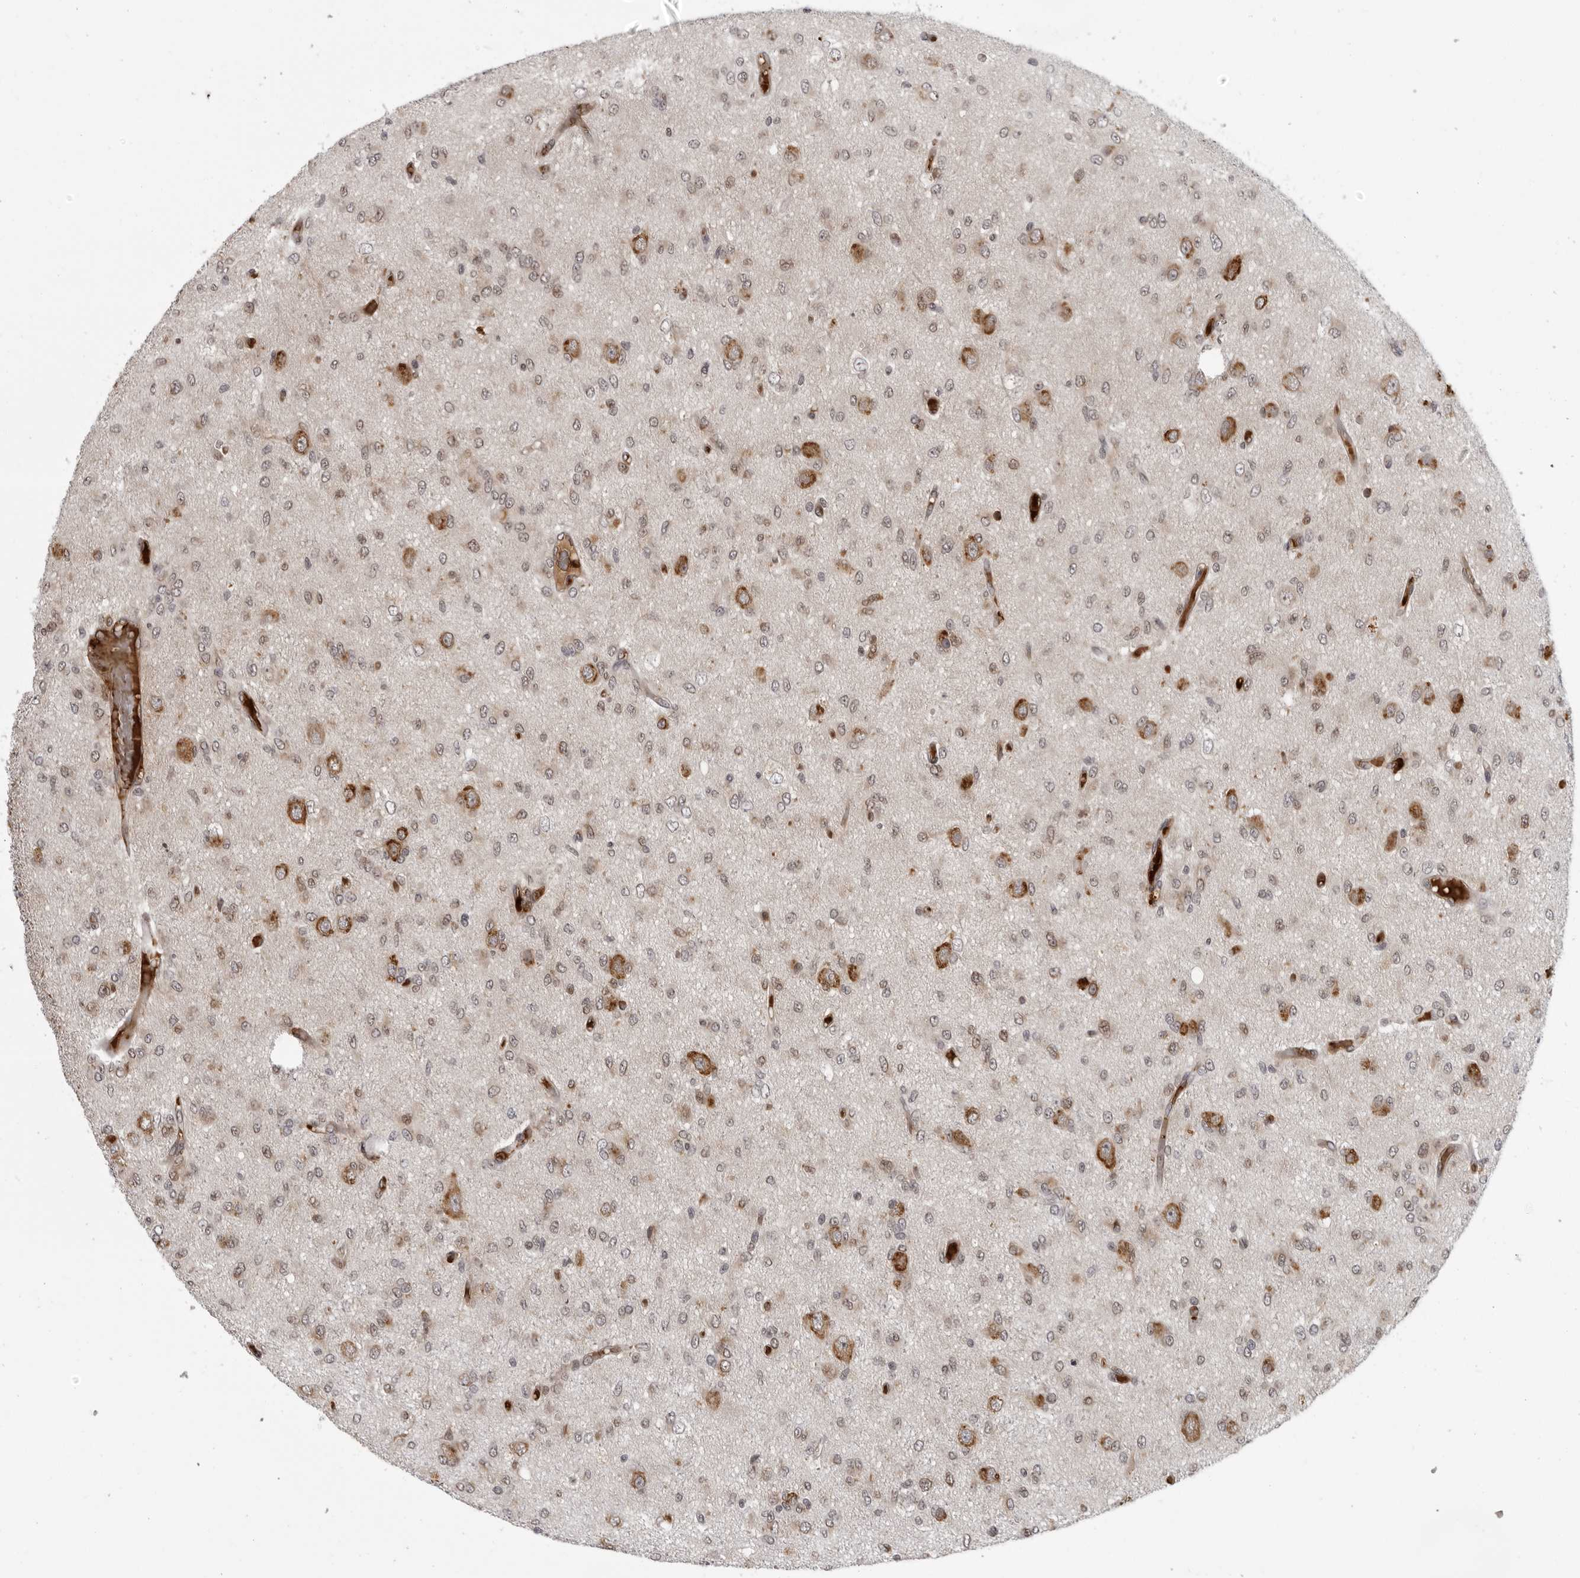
{"staining": {"intensity": "weak", "quantity": ">75%", "location": "cytoplasmic/membranous"}, "tissue": "glioma", "cell_type": "Tumor cells", "image_type": "cancer", "snomed": [{"axis": "morphology", "description": "Glioma, malignant, High grade"}, {"axis": "topography", "description": "Brain"}], "caption": "This is an image of immunohistochemistry (IHC) staining of malignant glioma (high-grade), which shows weak staining in the cytoplasmic/membranous of tumor cells.", "gene": "THOP1", "patient": {"sex": "female", "age": 59}}